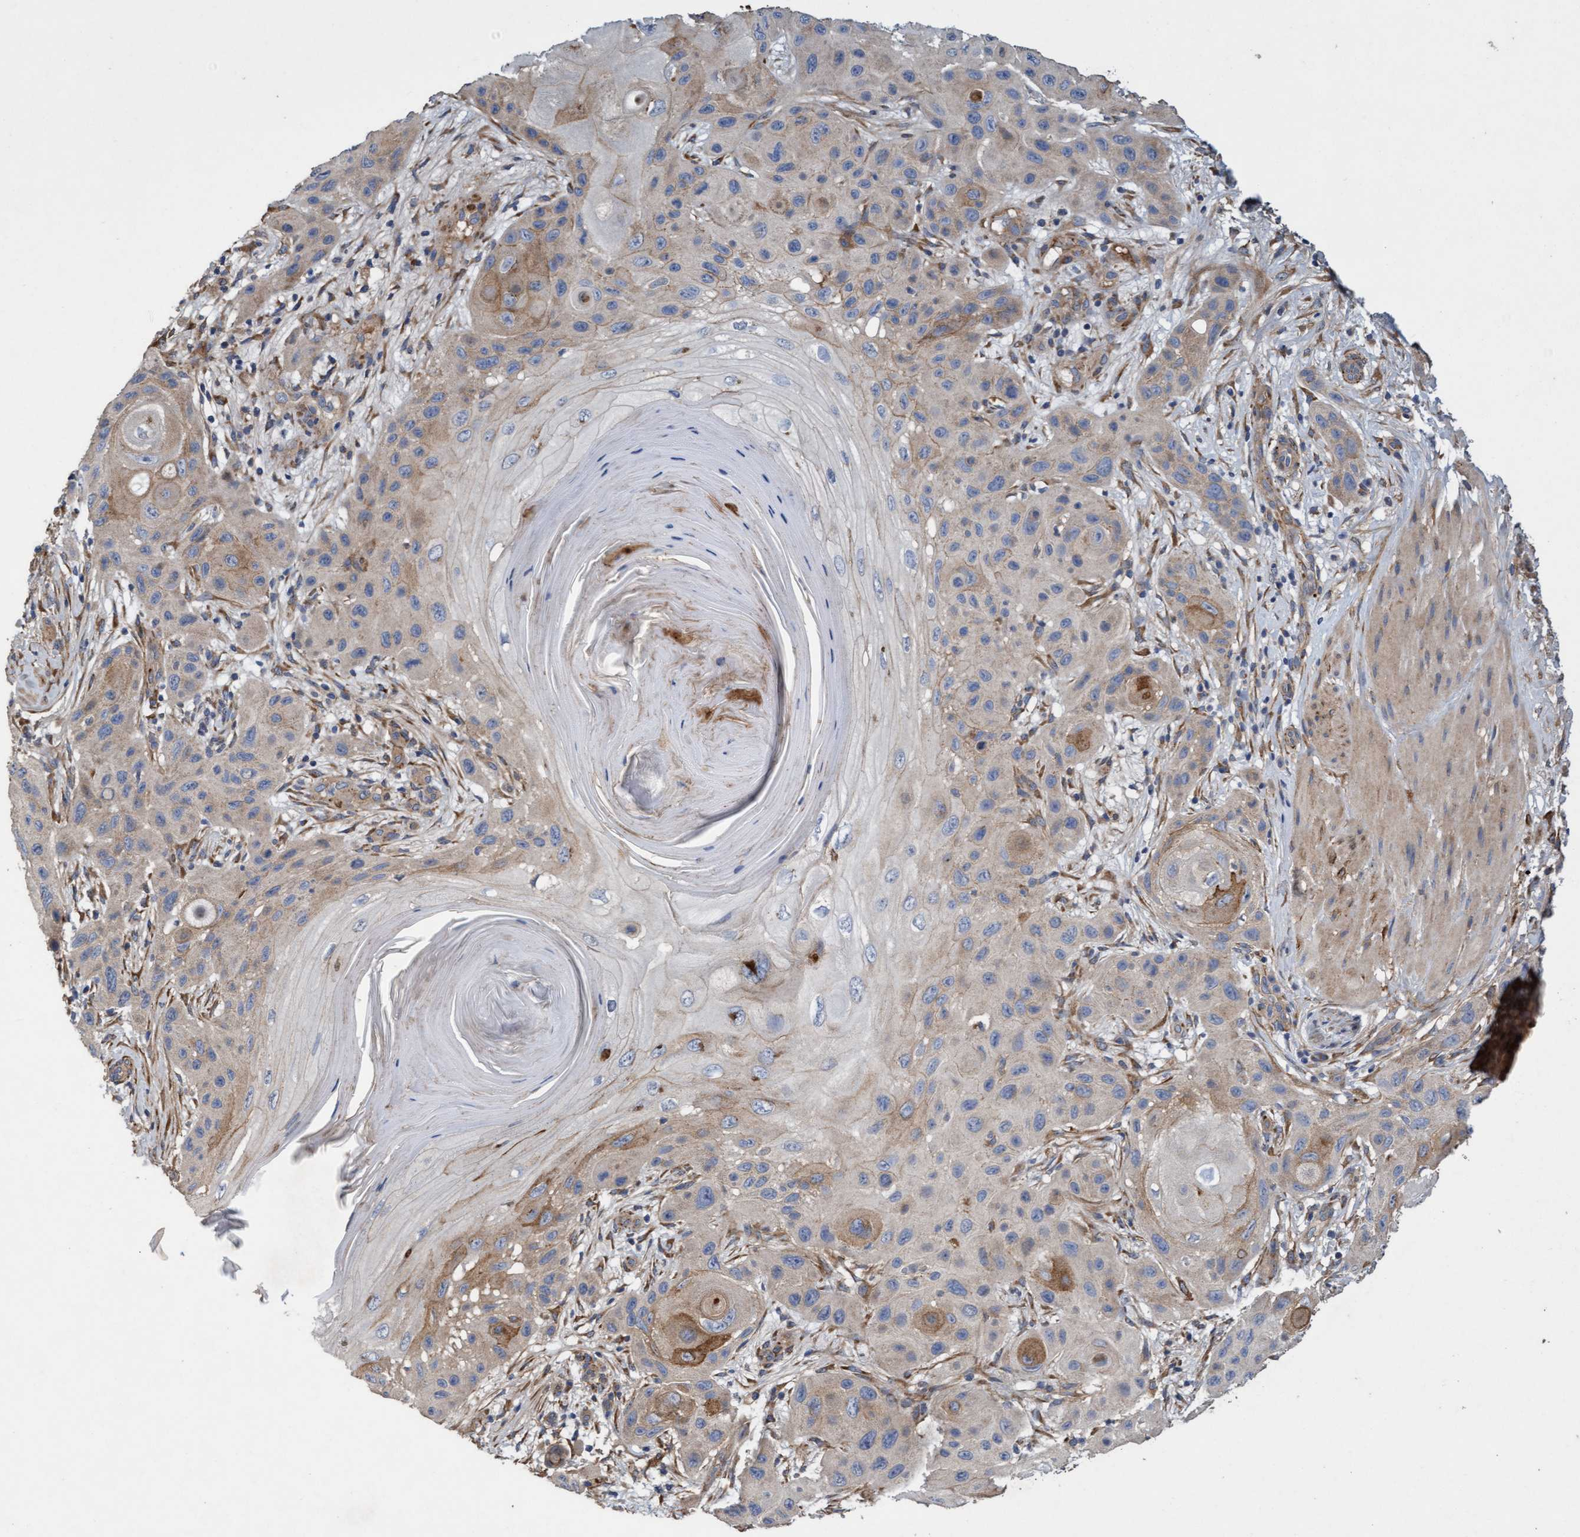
{"staining": {"intensity": "weak", "quantity": "25%-75%", "location": "cytoplasmic/membranous"}, "tissue": "skin cancer", "cell_type": "Tumor cells", "image_type": "cancer", "snomed": [{"axis": "morphology", "description": "Squamous cell carcinoma, NOS"}, {"axis": "topography", "description": "Skin"}], "caption": "Immunohistochemical staining of human squamous cell carcinoma (skin) reveals low levels of weak cytoplasmic/membranous protein expression in approximately 25%-75% of tumor cells. (Brightfield microscopy of DAB IHC at high magnification).", "gene": "DDHD2", "patient": {"sex": "female", "age": 96}}